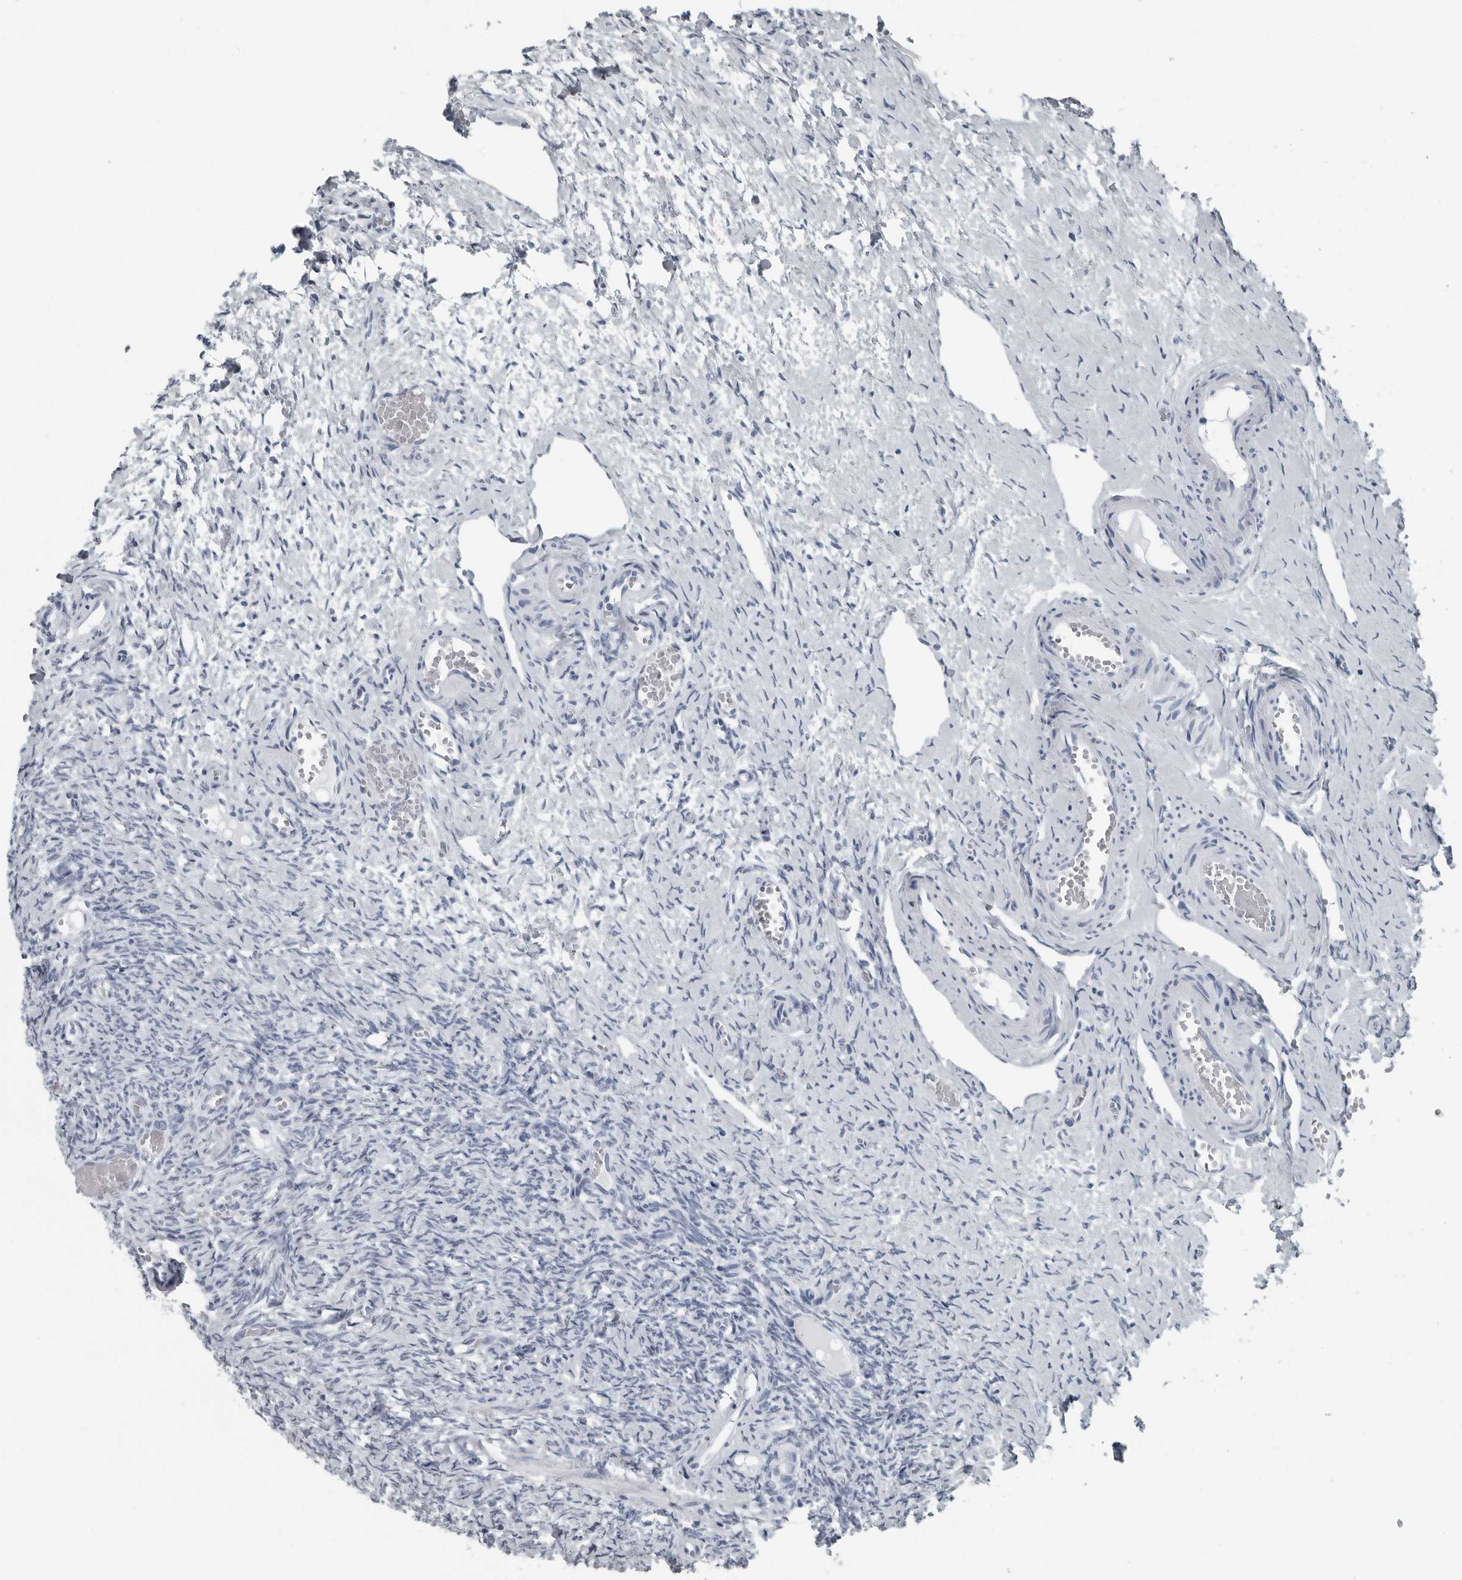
{"staining": {"intensity": "negative", "quantity": "none", "location": "none"}, "tissue": "ovary", "cell_type": "Ovarian stroma cells", "image_type": "normal", "snomed": [{"axis": "morphology", "description": "Adenocarcinoma, NOS"}, {"axis": "topography", "description": "Endometrium"}], "caption": "Immunohistochemistry (IHC) histopathology image of normal ovary stained for a protein (brown), which reveals no positivity in ovarian stroma cells. (DAB (3,3'-diaminobenzidine) immunohistochemistry (IHC) visualized using brightfield microscopy, high magnification).", "gene": "PRSS1", "patient": {"sex": "female", "age": 32}}